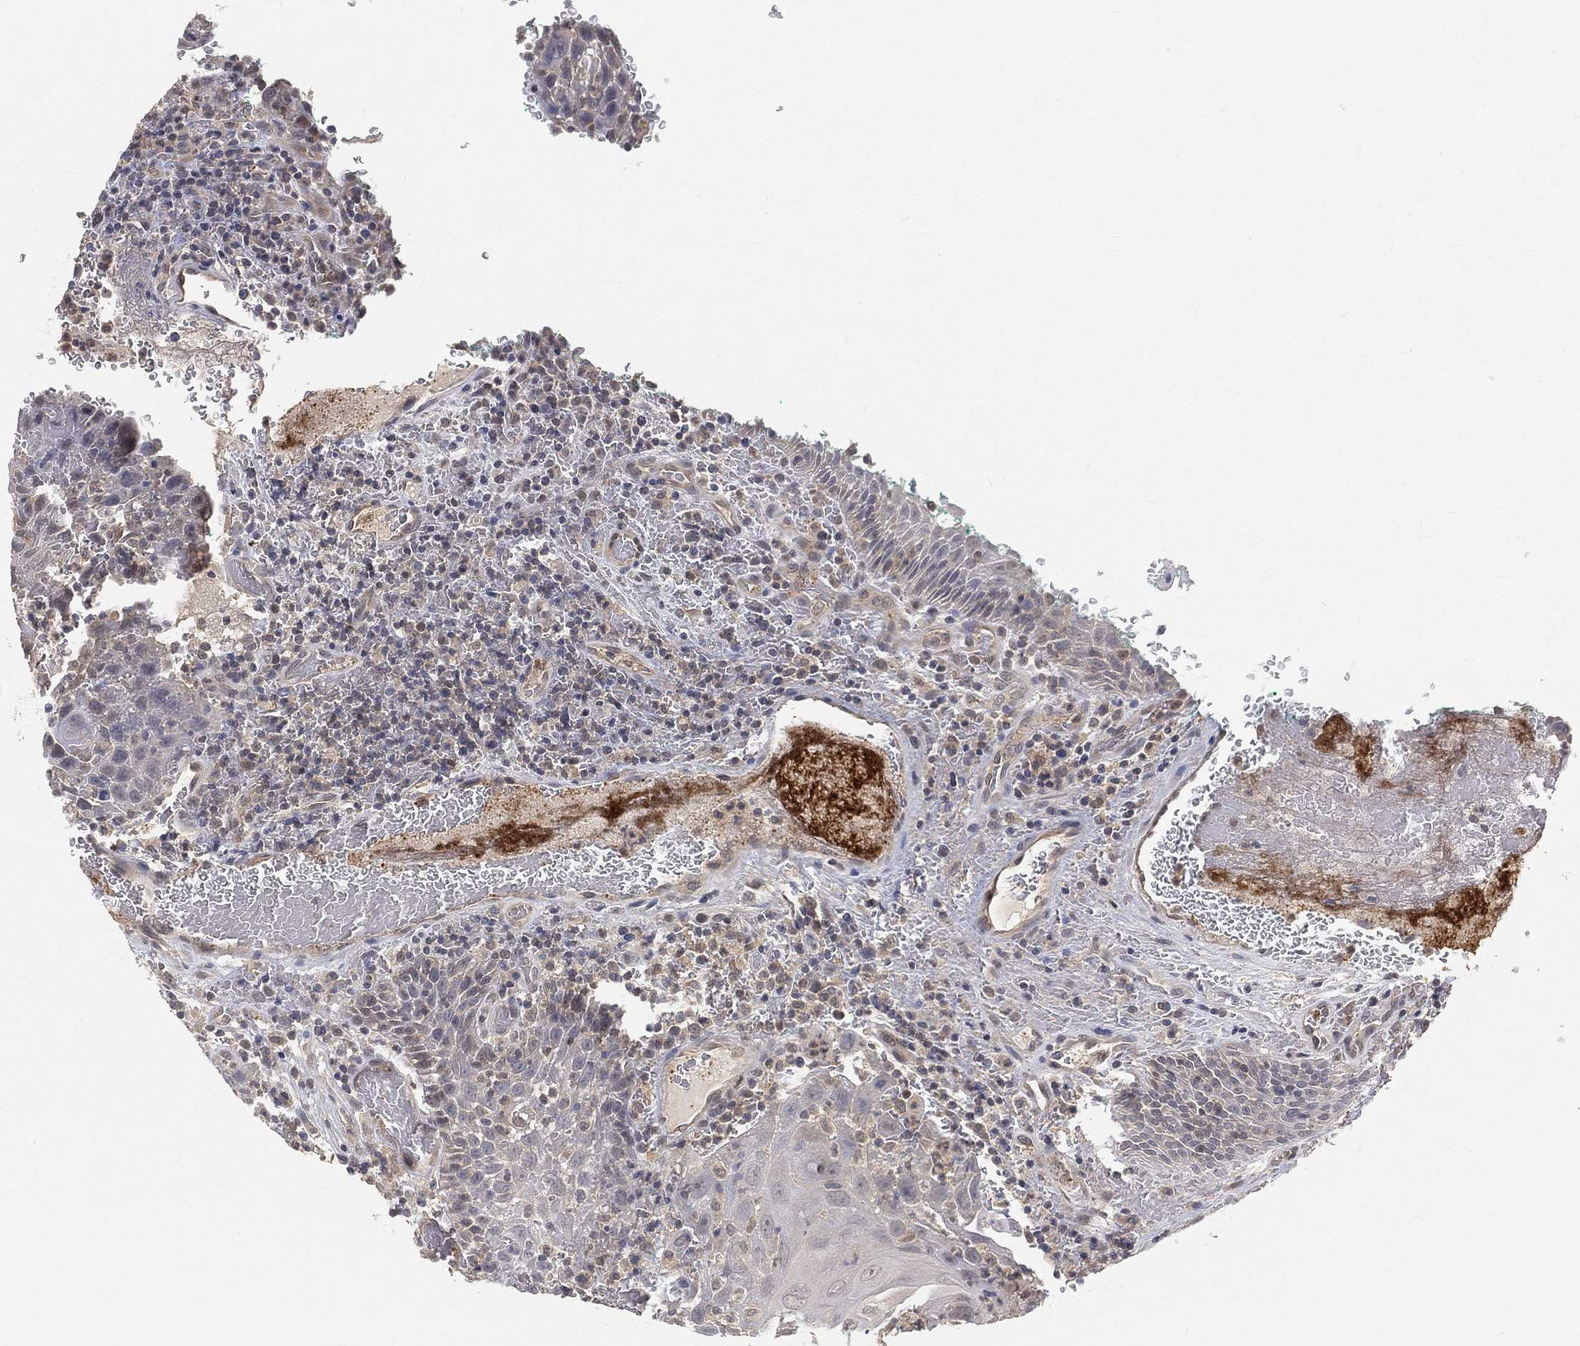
{"staining": {"intensity": "negative", "quantity": "none", "location": "none"}, "tissue": "head and neck cancer", "cell_type": "Tumor cells", "image_type": "cancer", "snomed": [{"axis": "morphology", "description": "Squamous cell carcinoma, NOS"}, {"axis": "topography", "description": "Head-Neck"}], "caption": "Protein analysis of head and neck squamous cell carcinoma exhibits no significant positivity in tumor cells.", "gene": "MAPK1", "patient": {"sex": "male", "age": 69}}